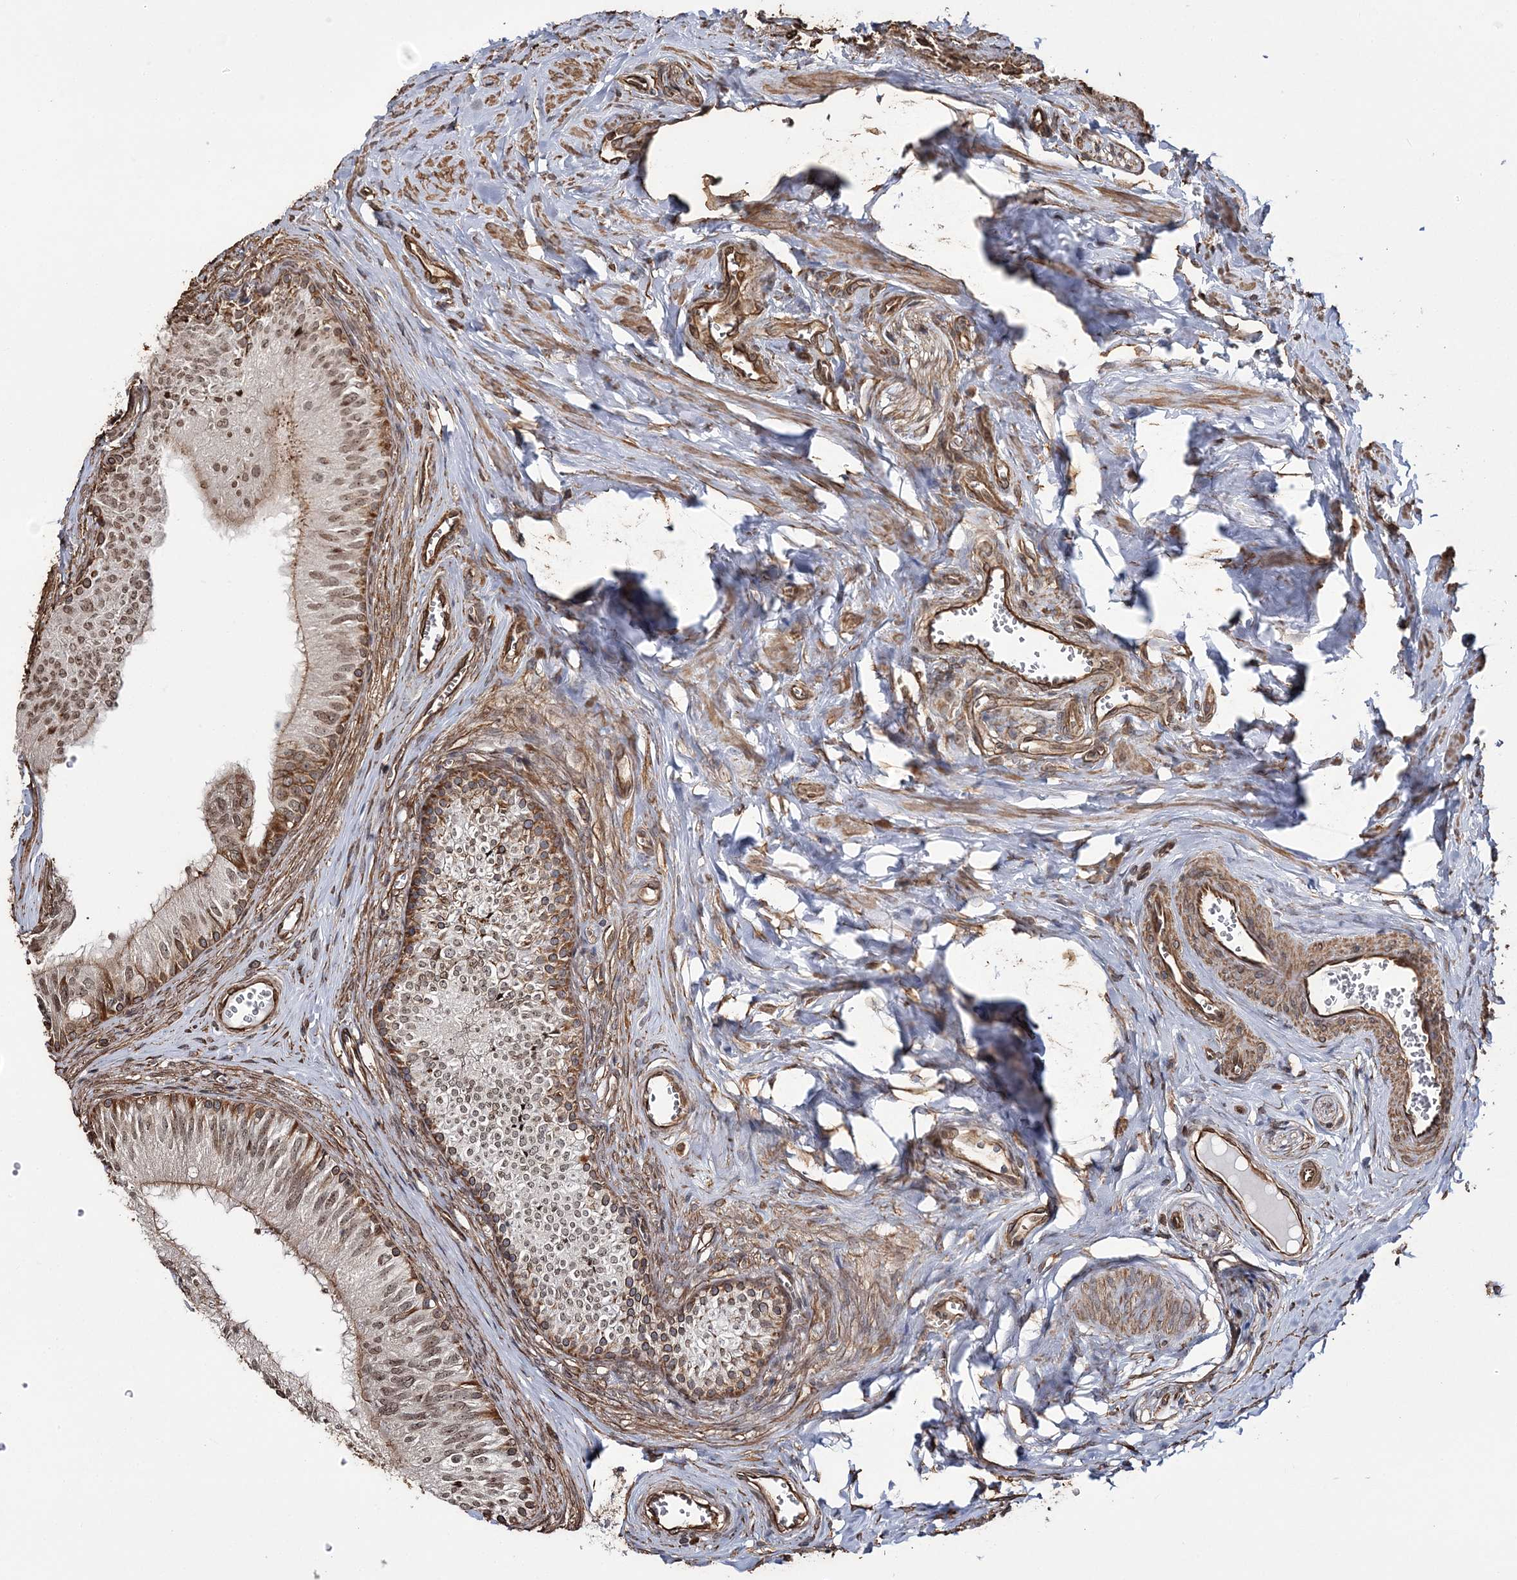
{"staining": {"intensity": "moderate", "quantity": ">75%", "location": "cytoplasmic/membranous,nuclear"}, "tissue": "epididymis", "cell_type": "Glandular cells", "image_type": "normal", "snomed": [{"axis": "morphology", "description": "Normal tissue, NOS"}, {"axis": "topography", "description": "Epididymis"}], "caption": "An IHC image of normal tissue is shown. Protein staining in brown labels moderate cytoplasmic/membranous,nuclear positivity in epididymis within glandular cells.", "gene": "ATP11B", "patient": {"sex": "male", "age": 46}}